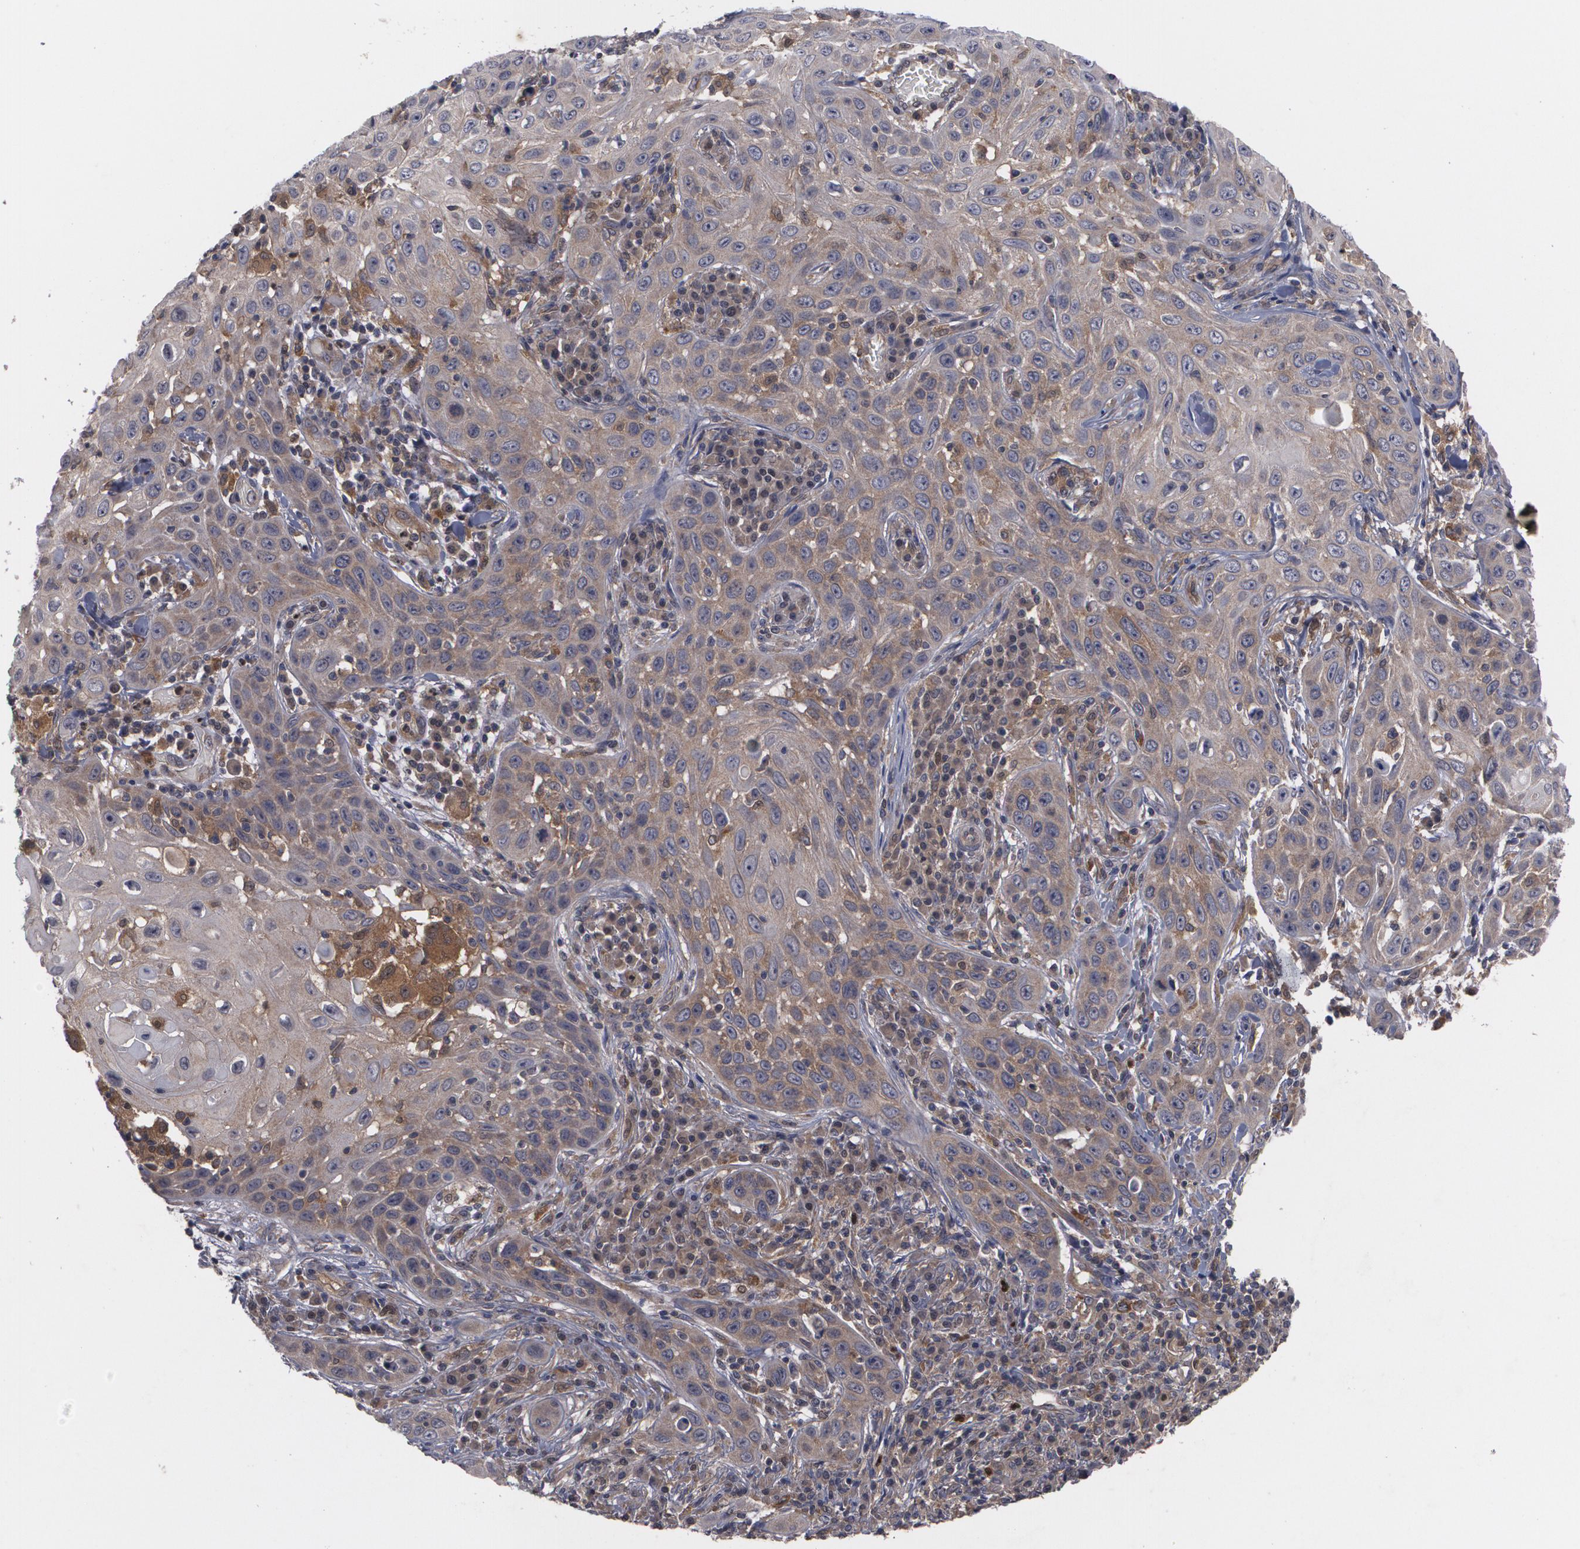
{"staining": {"intensity": "weak", "quantity": "25%-75%", "location": "cytoplasmic/membranous"}, "tissue": "skin cancer", "cell_type": "Tumor cells", "image_type": "cancer", "snomed": [{"axis": "morphology", "description": "Squamous cell carcinoma, NOS"}, {"axis": "topography", "description": "Skin"}], "caption": "Immunohistochemistry (IHC) (DAB) staining of skin squamous cell carcinoma reveals weak cytoplasmic/membranous protein positivity in about 25%-75% of tumor cells.", "gene": "HTT", "patient": {"sex": "male", "age": 84}}